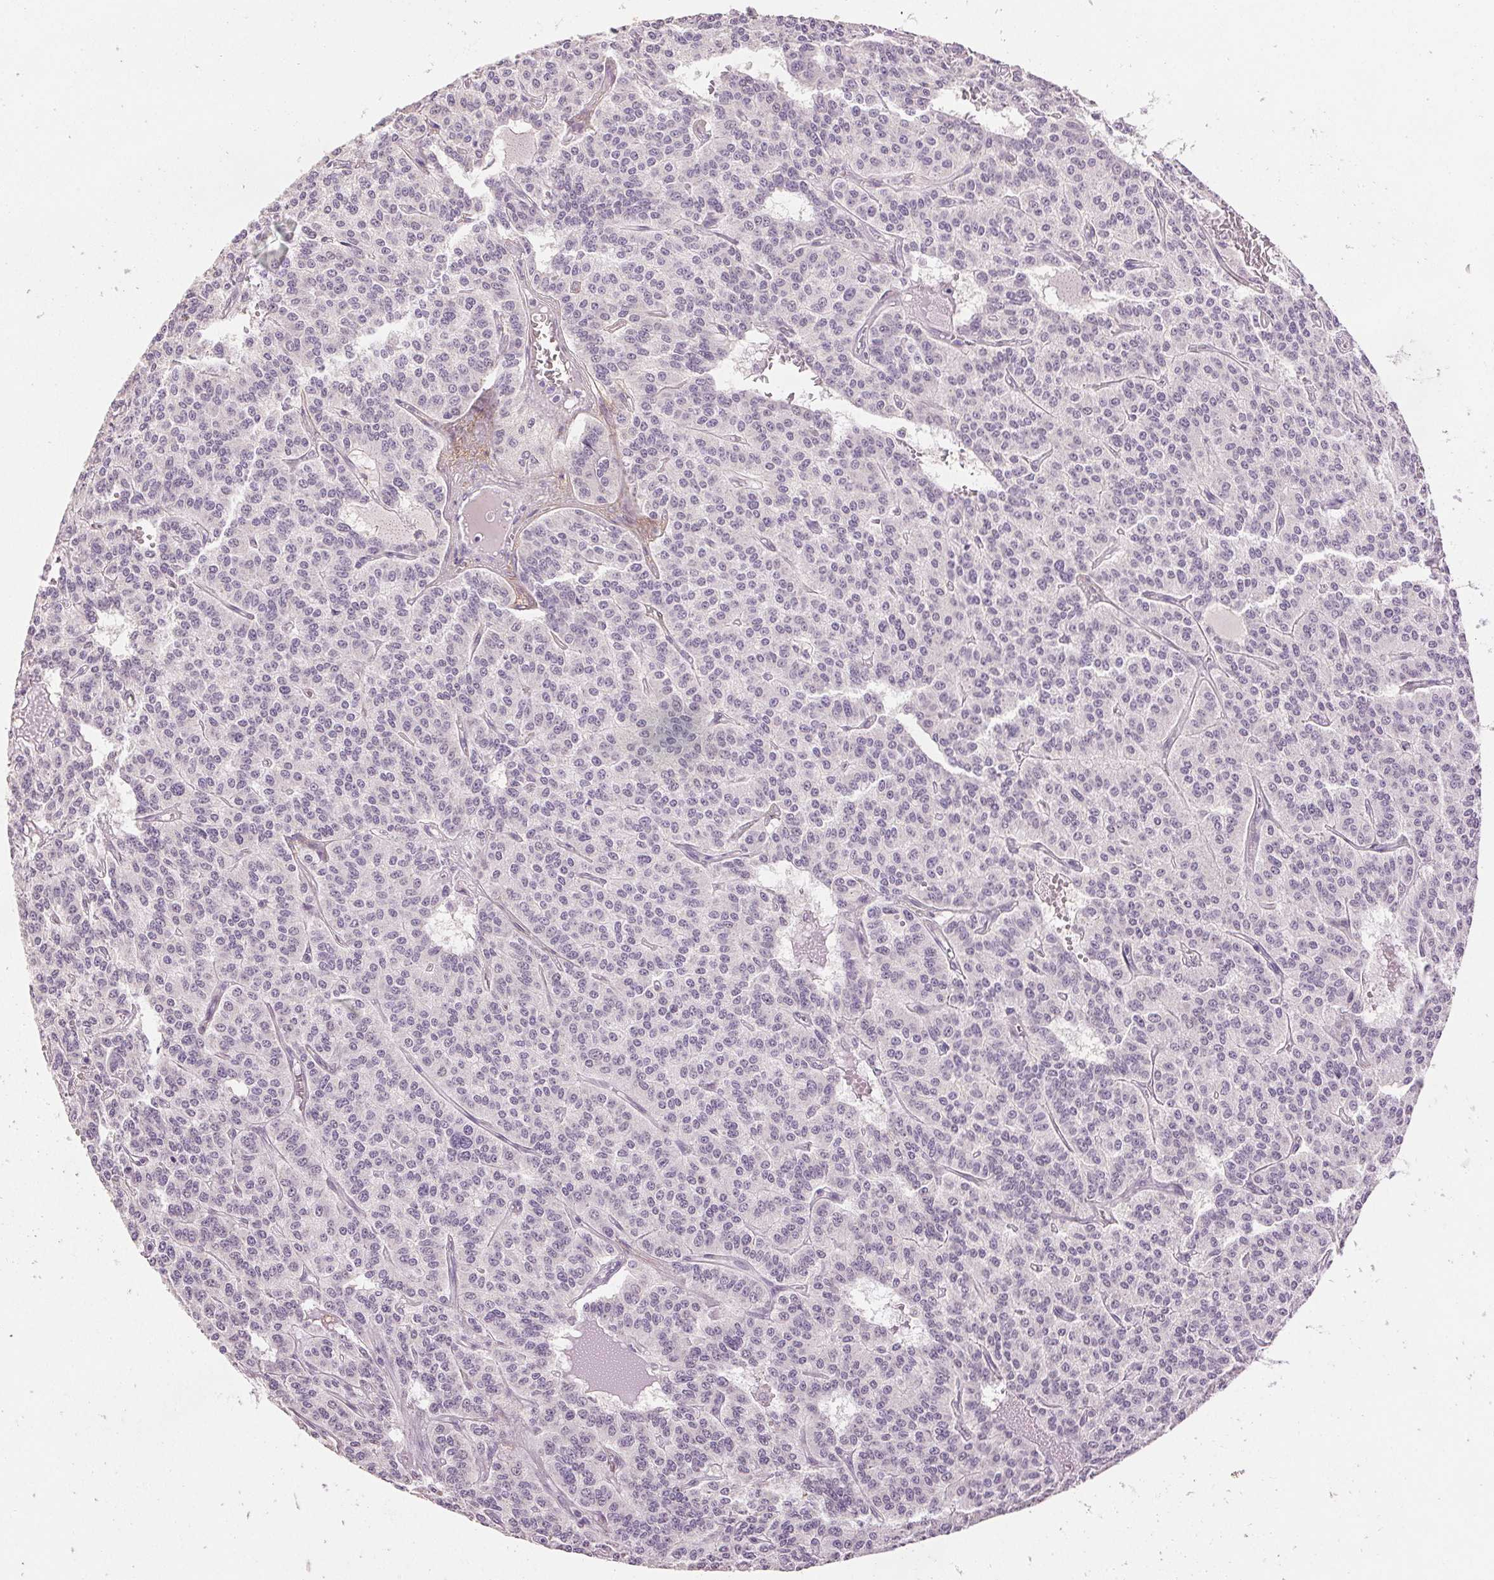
{"staining": {"intensity": "negative", "quantity": "none", "location": "none"}, "tissue": "carcinoid", "cell_type": "Tumor cells", "image_type": "cancer", "snomed": [{"axis": "morphology", "description": "Carcinoid, malignant, NOS"}, {"axis": "topography", "description": "Lung"}], "caption": "Micrograph shows no significant protein expression in tumor cells of carcinoid.", "gene": "FBN1", "patient": {"sex": "female", "age": 71}}